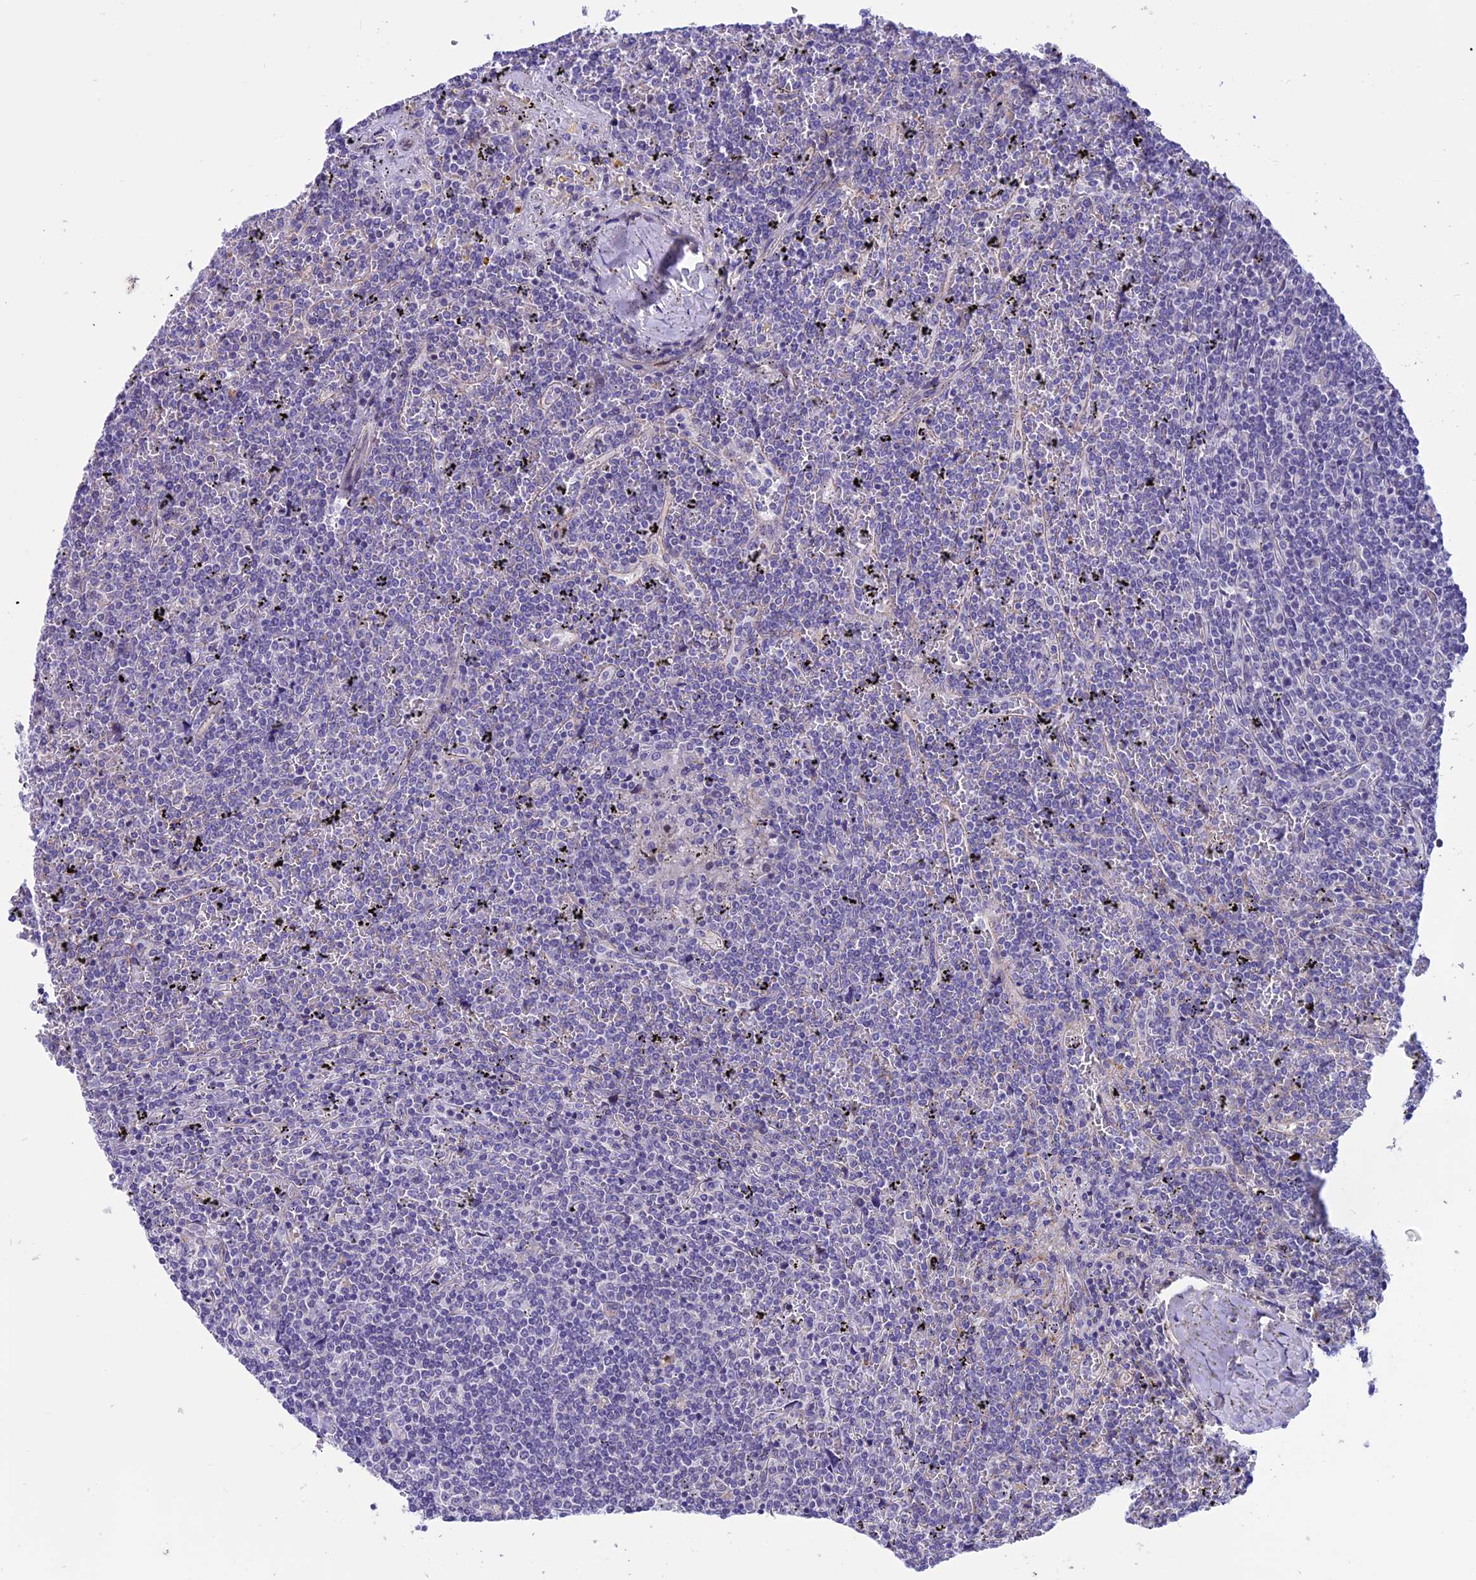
{"staining": {"intensity": "negative", "quantity": "none", "location": "none"}, "tissue": "lymphoma", "cell_type": "Tumor cells", "image_type": "cancer", "snomed": [{"axis": "morphology", "description": "Malignant lymphoma, non-Hodgkin's type, Low grade"}, {"axis": "topography", "description": "Spleen"}], "caption": "IHC micrograph of human lymphoma stained for a protein (brown), which reveals no expression in tumor cells.", "gene": "TMEM171", "patient": {"sex": "female", "age": 19}}